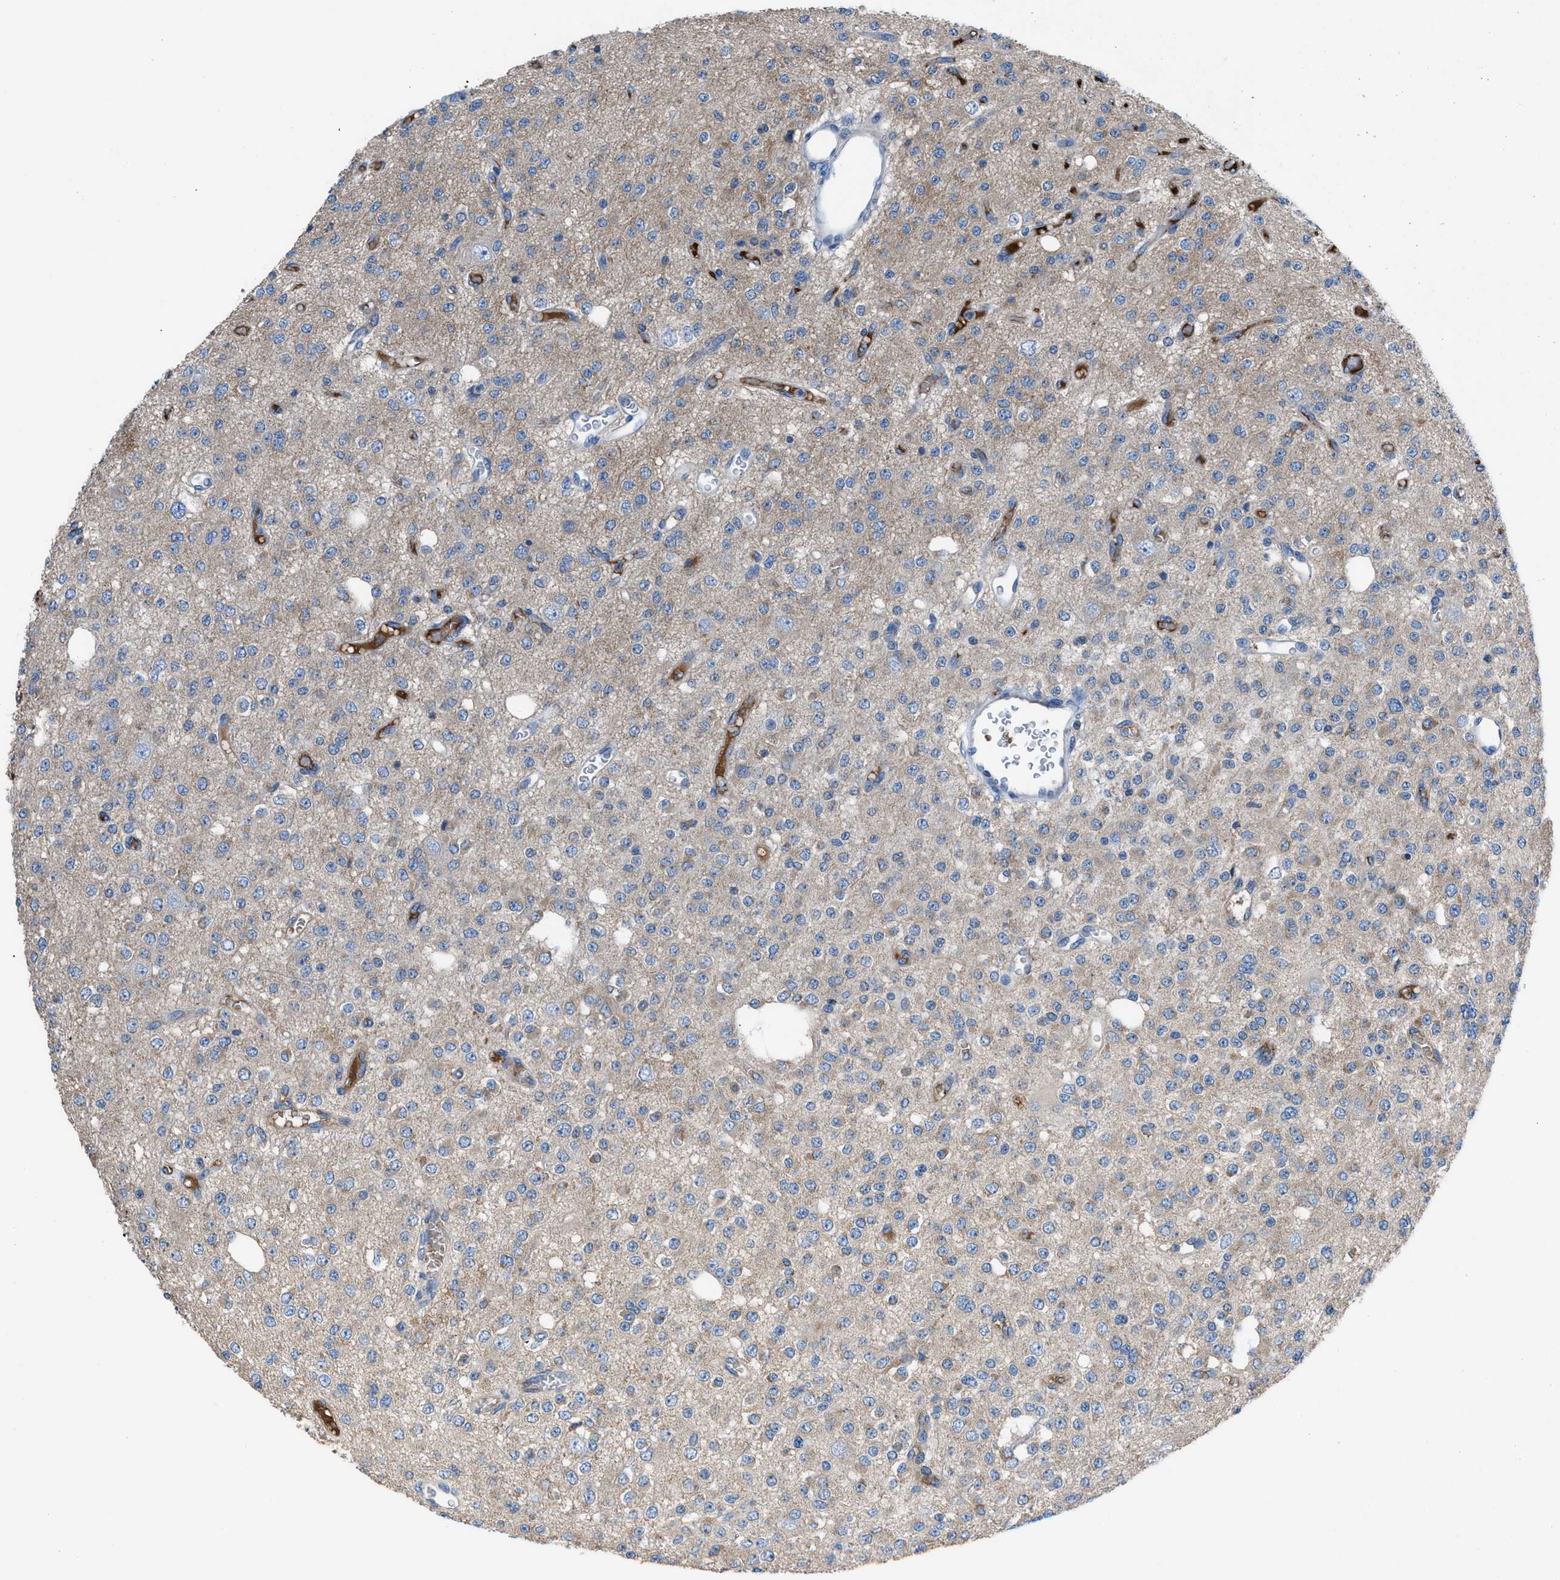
{"staining": {"intensity": "moderate", "quantity": "<25%", "location": "cytoplasmic/membranous"}, "tissue": "glioma", "cell_type": "Tumor cells", "image_type": "cancer", "snomed": [{"axis": "morphology", "description": "Glioma, malignant, Low grade"}, {"axis": "topography", "description": "Brain"}], "caption": "Protein analysis of glioma tissue reveals moderate cytoplasmic/membranous positivity in approximately <25% of tumor cells.", "gene": "SGCZ", "patient": {"sex": "male", "age": 38}}